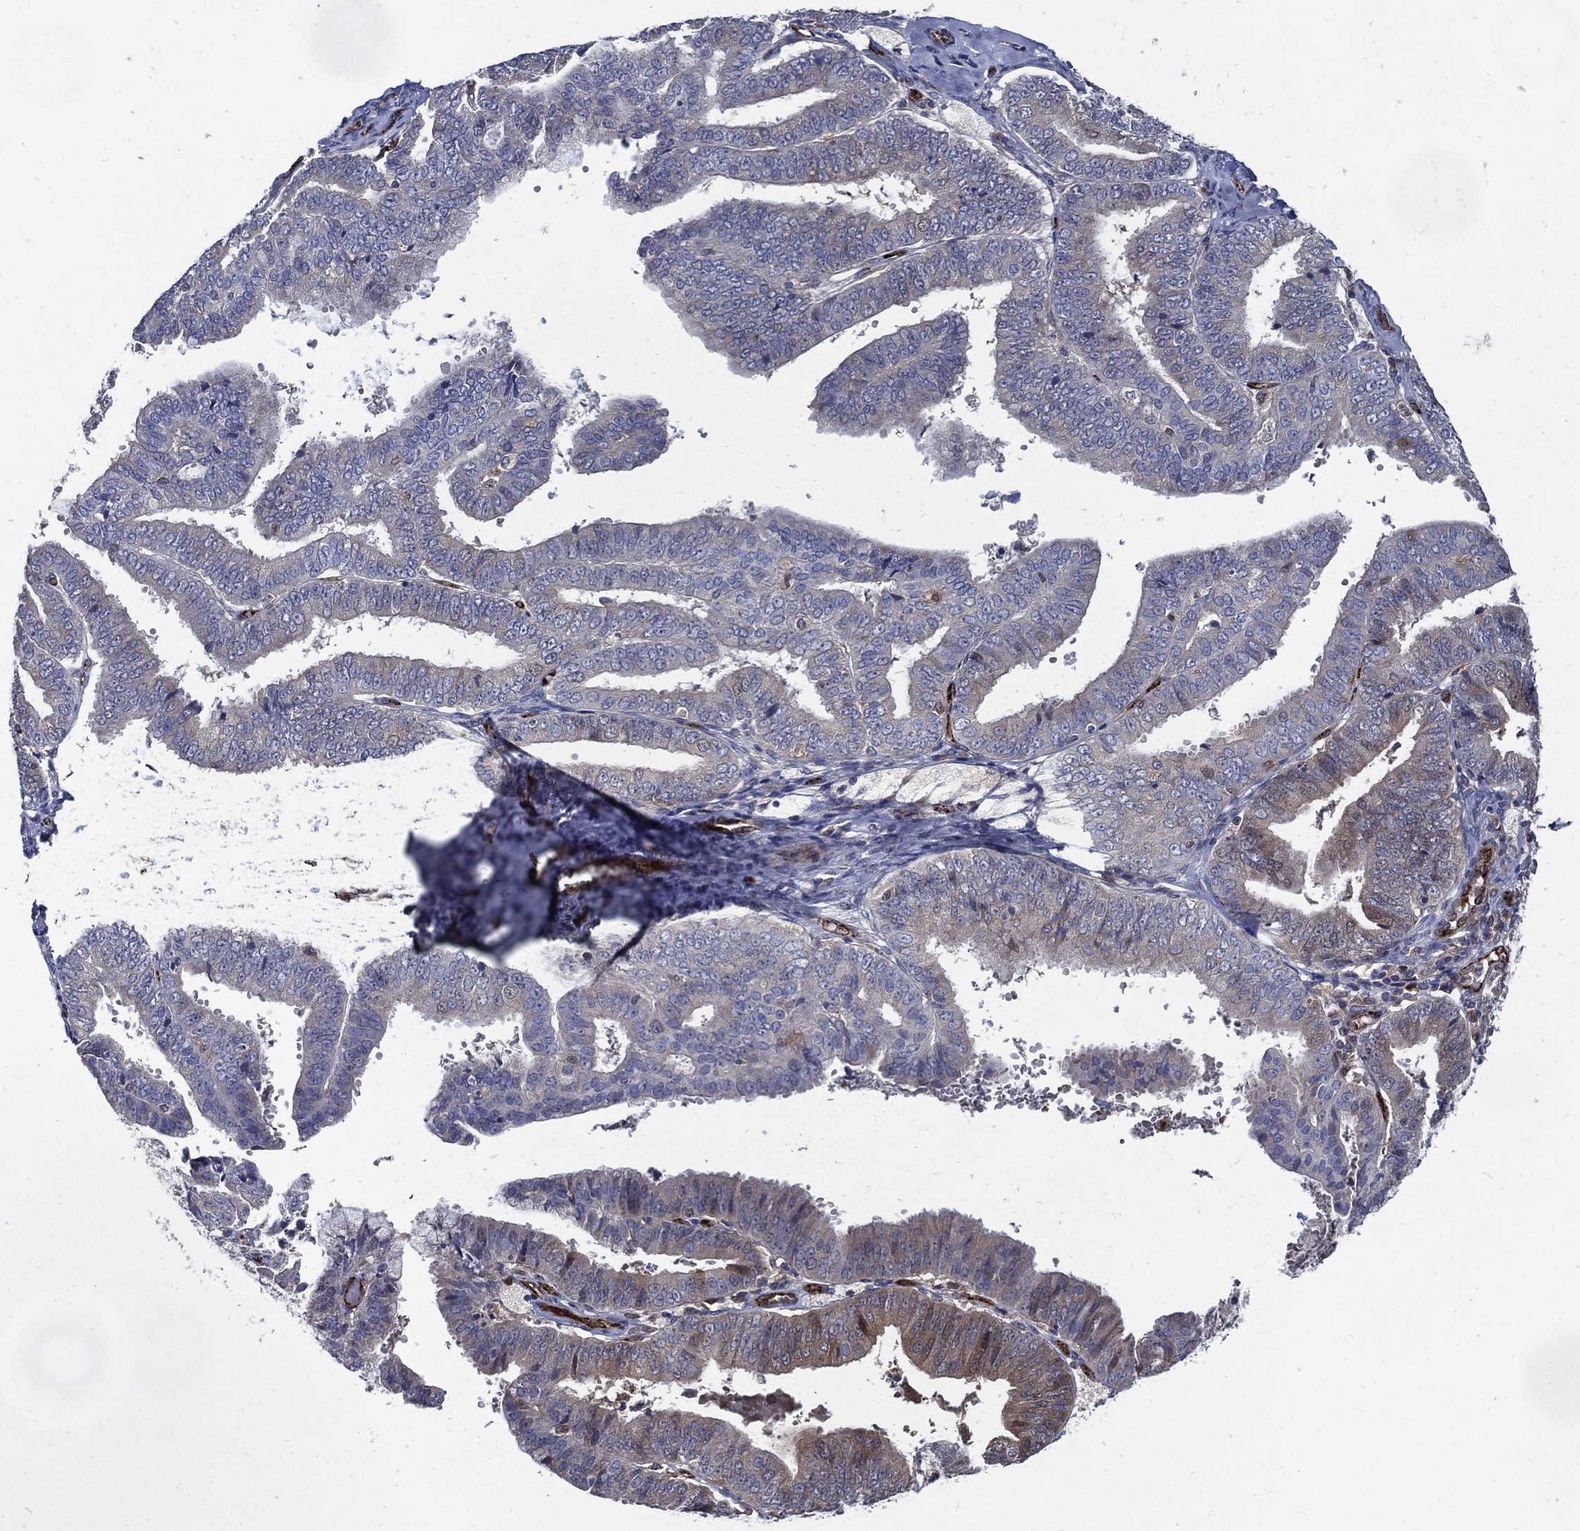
{"staining": {"intensity": "weak", "quantity": "<25%", "location": "cytoplasmic/membranous"}, "tissue": "endometrial cancer", "cell_type": "Tumor cells", "image_type": "cancer", "snomed": [{"axis": "morphology", "description": "Adenocarcinoma, NOS"}, {"axis": "topography", "description": "Endometrium"}], "caption": "Immunohistochemical staining of human endometrial cancer (adenocarcinoma) demonstrates no significant expression in tumor cells.", "gene": "ARHGAP11A", "patient": {"sex": "female", "age": 63}}